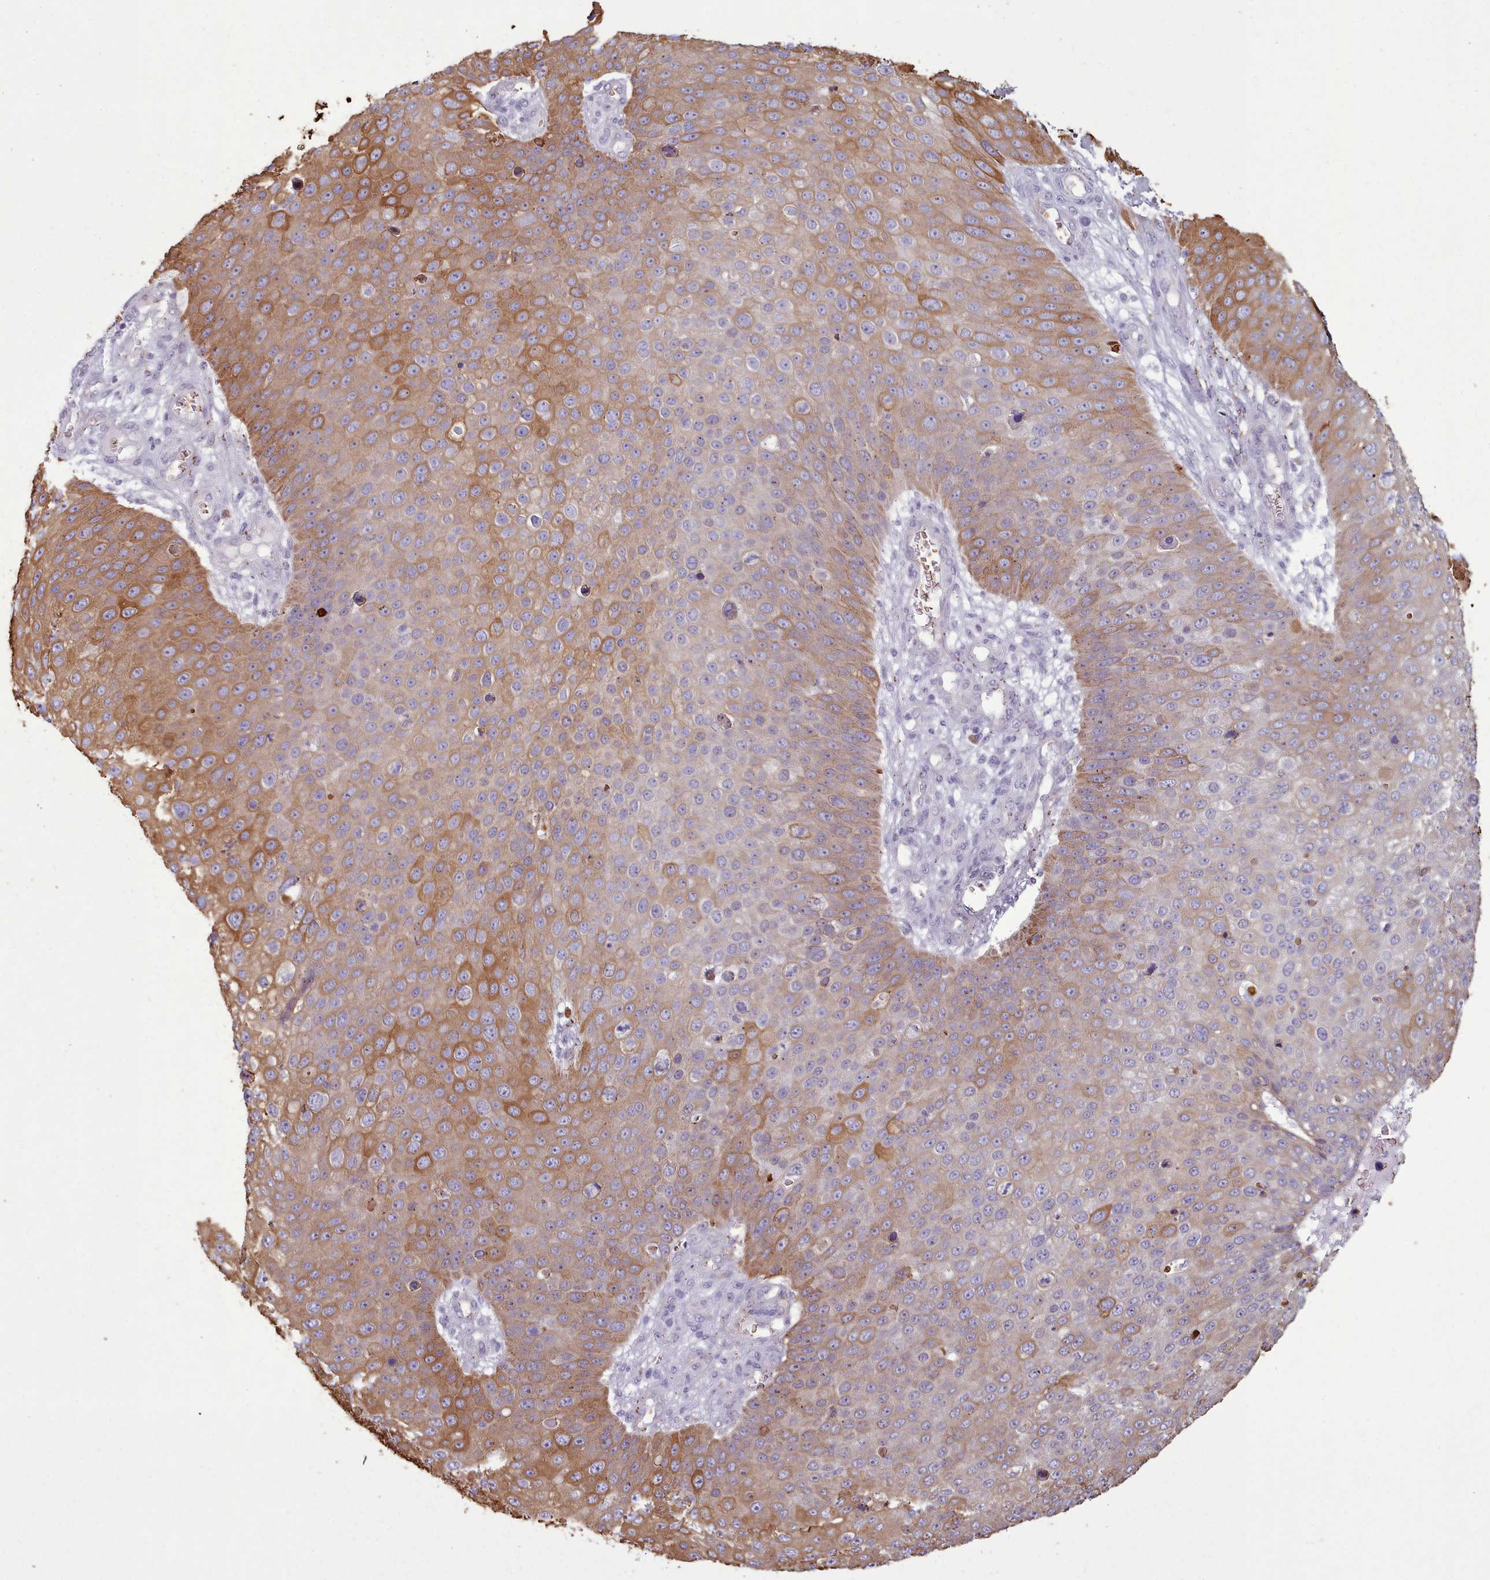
{"staining": {"intensity": "moderate", "quantity": "25%-75%", "location": "cytoplasmic/membranous"}, "tissue": "skin cancer", "cell_type": "Tumor cells", "image_type": "cancer", "snomed": [{"axis": "morphology", "description": "Squamous cell carcinoma, NOS"}, {"axis": "topography", "description": "Skin"}], "caption": "The immunohistochemical stain shows moderate cytoplasmic/membranous expression in tumor cells of skin cancer tissue. The staining is performed using DAB brown chromogen to label protein expression. The nuclei are counter-stained blue using hematoxylin.", "gene": "PLD4", "patient": {"sex": "male", "age": 71}}